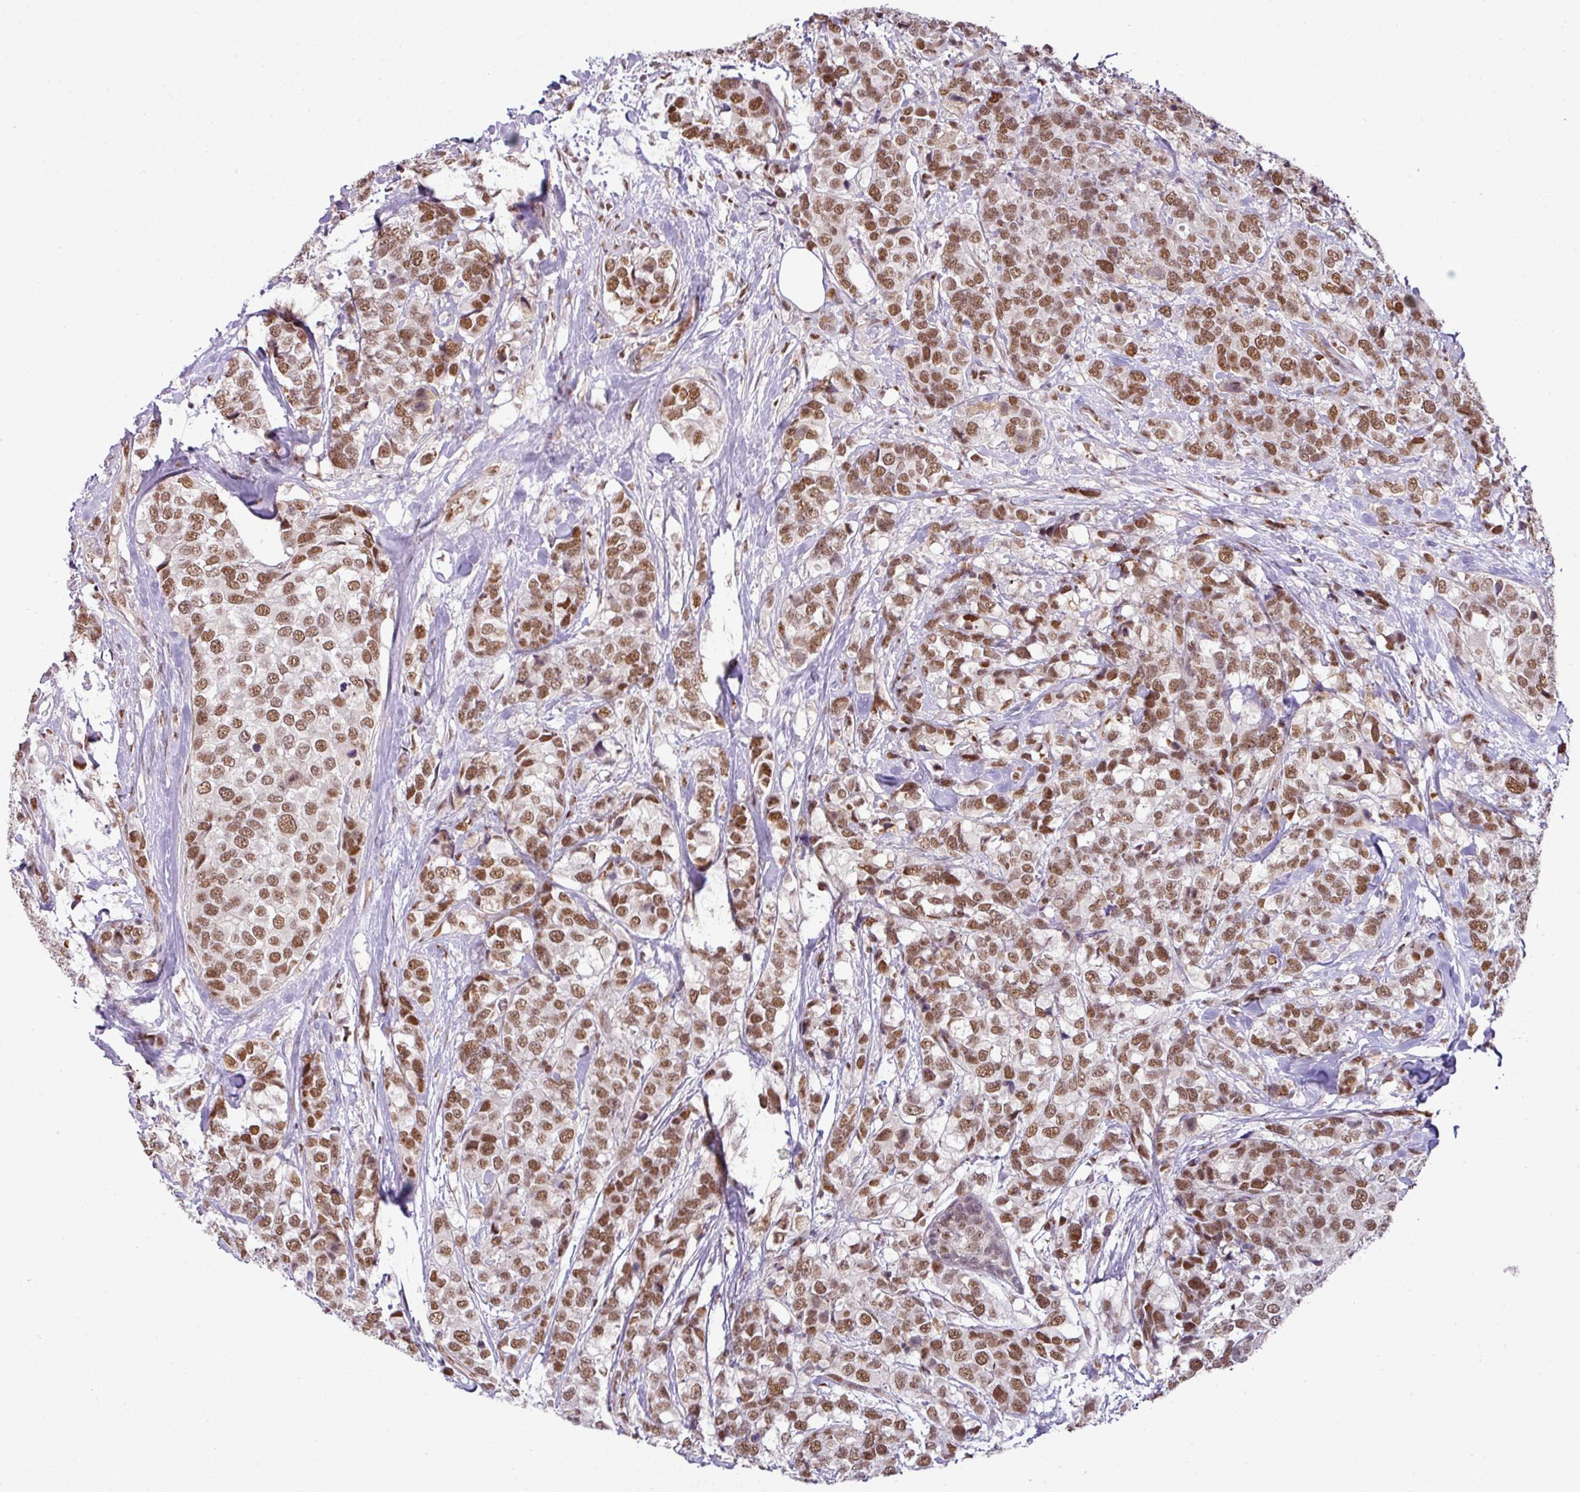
{"staining": {"intensity": "moderate", "quantity": ">75%", "location": "nuclear"}, "tissue": "breast cancer", "cell_type": "Tumor cells", "image_type": "cancer", "snomed": [{"axis": "morphology", "description": "Lobular carcinoma"}, {"axis": "topography", "description": "Breast"}], "caption": "Breast cancer stained with a protein marker exhibits moderate staining in tumor cells.", "gene": "PGAP4", "patient": {"sex": "female", "age": 59}}